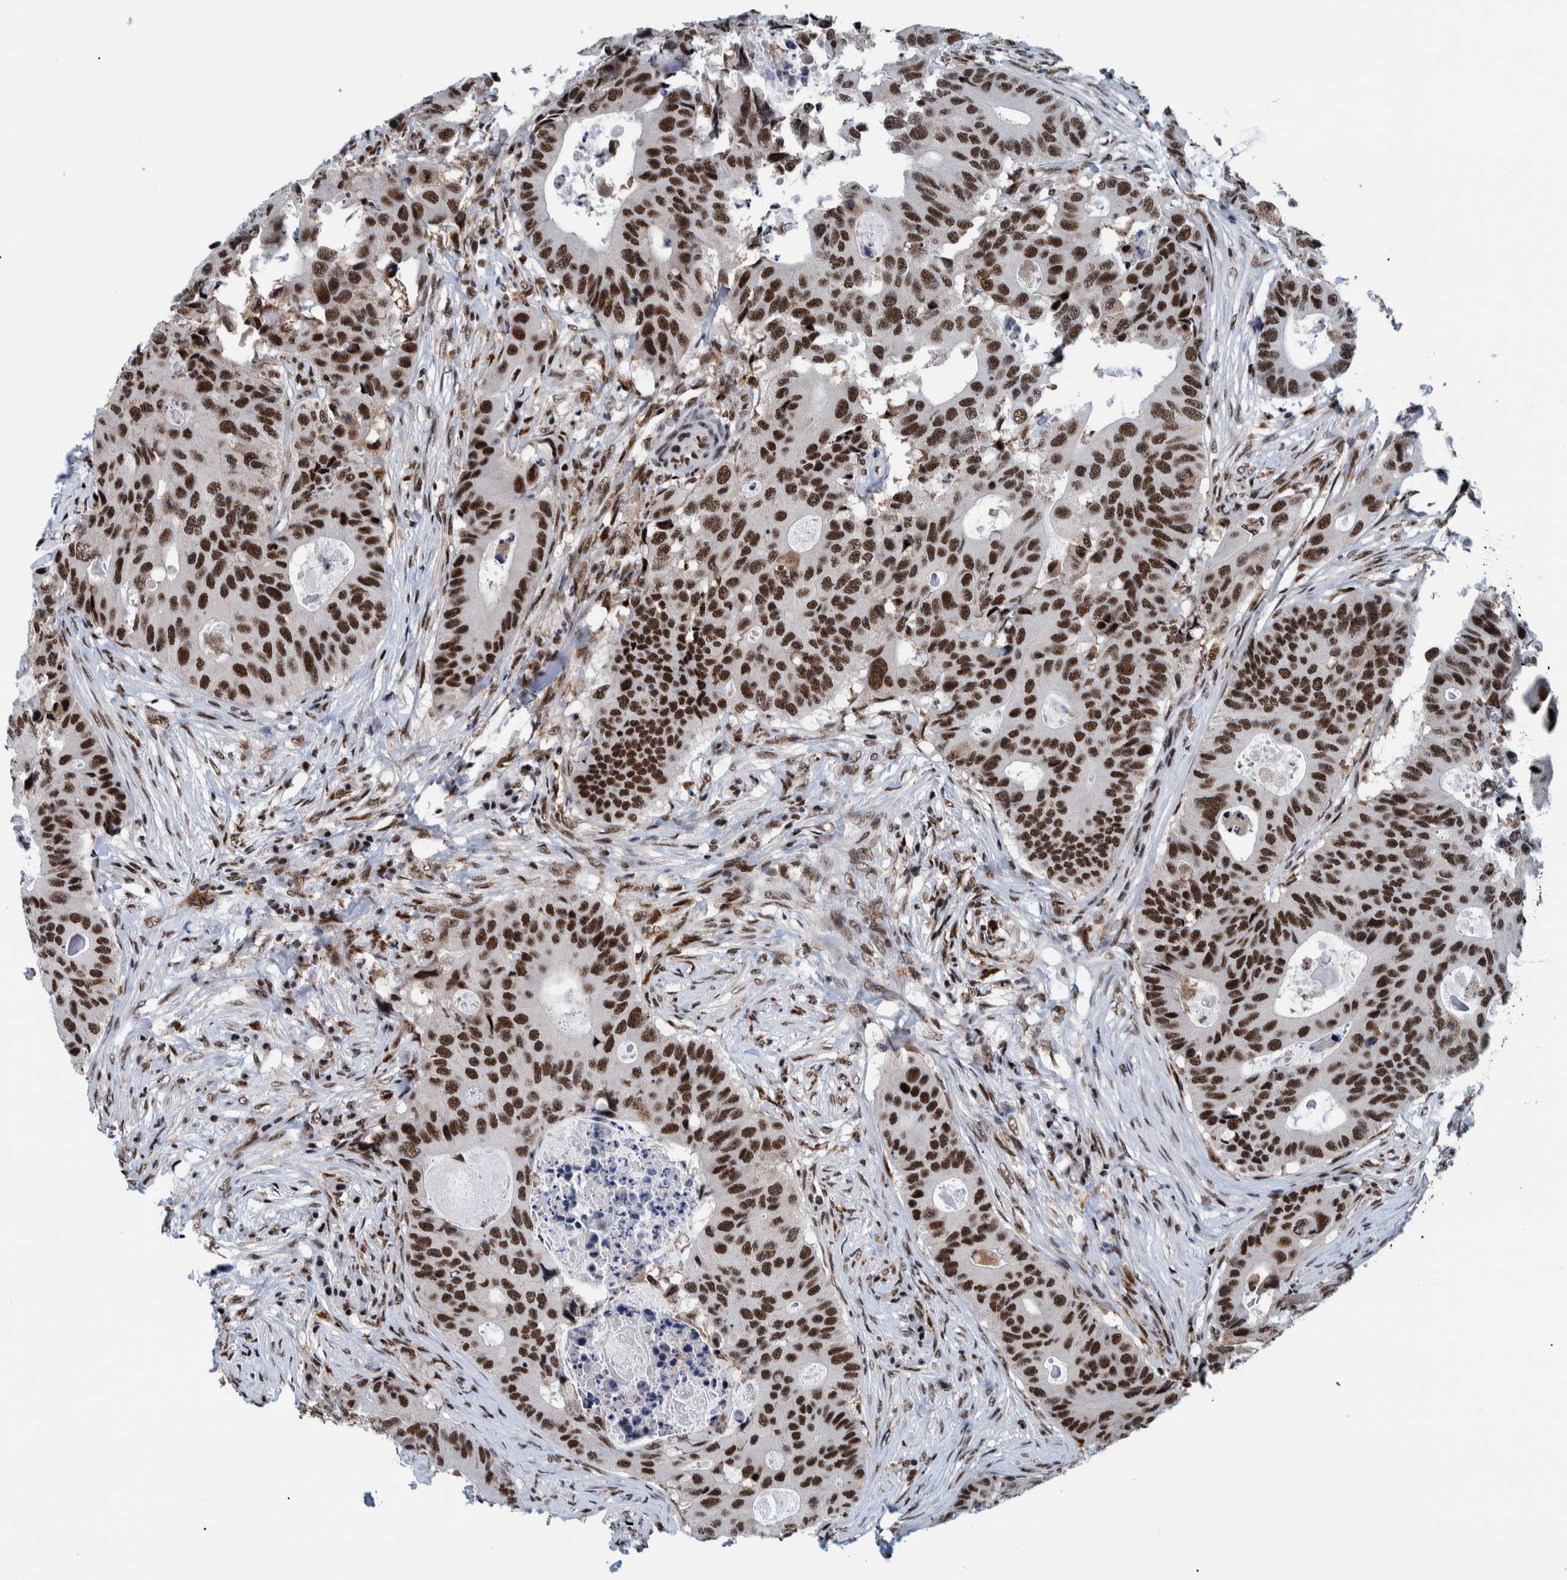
{"staining": {"intensity": "strong", "quantity": ">75%", "location": "nuclear"}, "tissue": "colorectal cancer", "cell_type": "Tumor cells", "image_type": "cancer", "snomed": [{"axis": "morphology", "description": "Adenocarcinoma, NOS"}, {"axis": "topography", "description": "Colon"}], "caption": "This photomicrograph demonstrates immunohistochemistry (IHC) staining of adenocarcinoma (colorectal), with high strong nuclear positivity in approximately >75% of tumor cells.", "gene": "EFTUD2", "patient": {"sex": "male", "age": 71}}